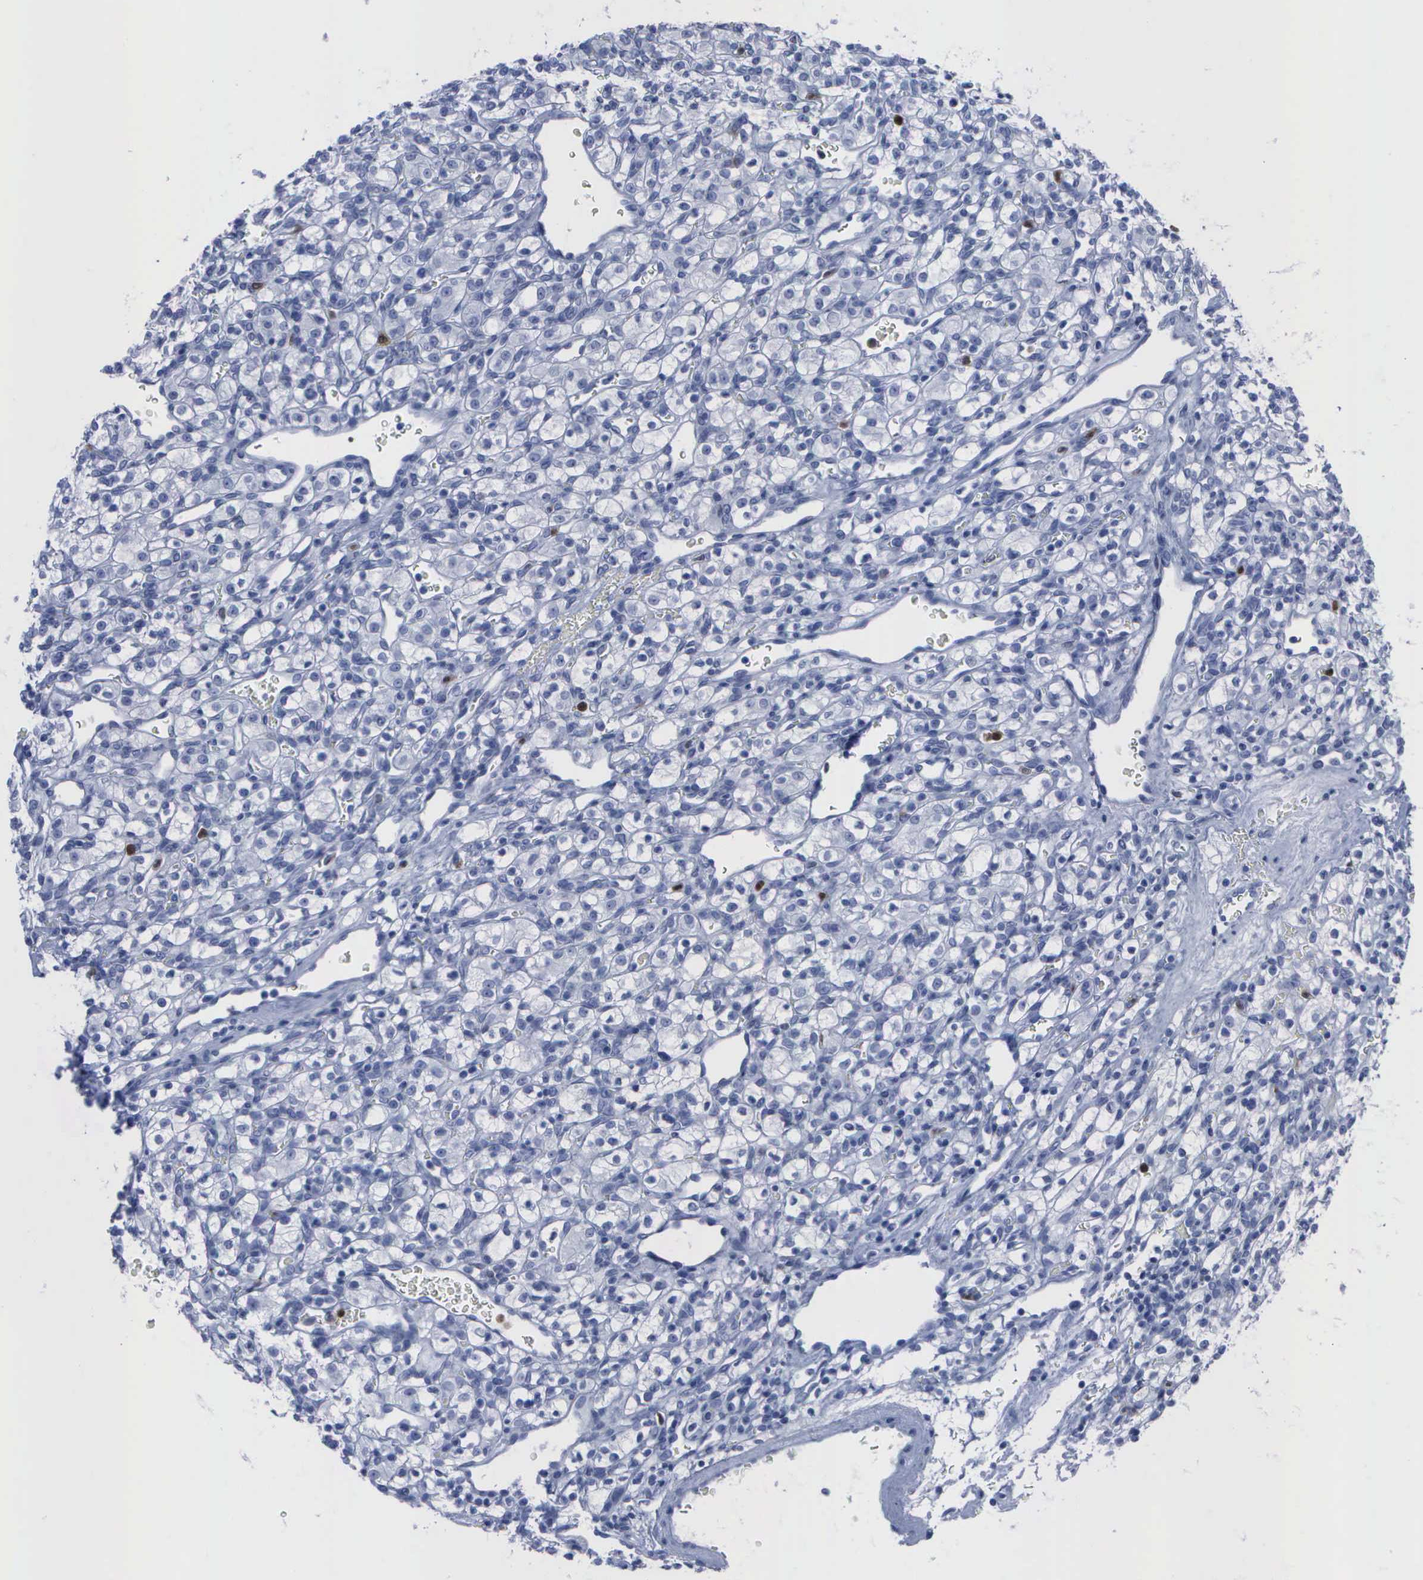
{"staining": {"intensity": "negative", "quantity": "none", "location": "none"}, "tissue": "renal cancer", "cell_type": "Tumor cells", "image_type": "cancer", "snomed": [{"axis": "morphology", "description": "Adenocarcinoma, NOS"}, {"axis": "topography", "description": "Kidney"}], "caption": "DAB (3,3'-diaminobenzidine) immunohistochemical staining of human renal cancer displays no significant expression in tumor cells. The staining was performed using DAB to visualize the protein expression in brown, while the nuclei were stained in blue with hematoxylin (Magnification: 20x).", "gene": "CSTA", "patient": {"sex": "female", "age": 62}}